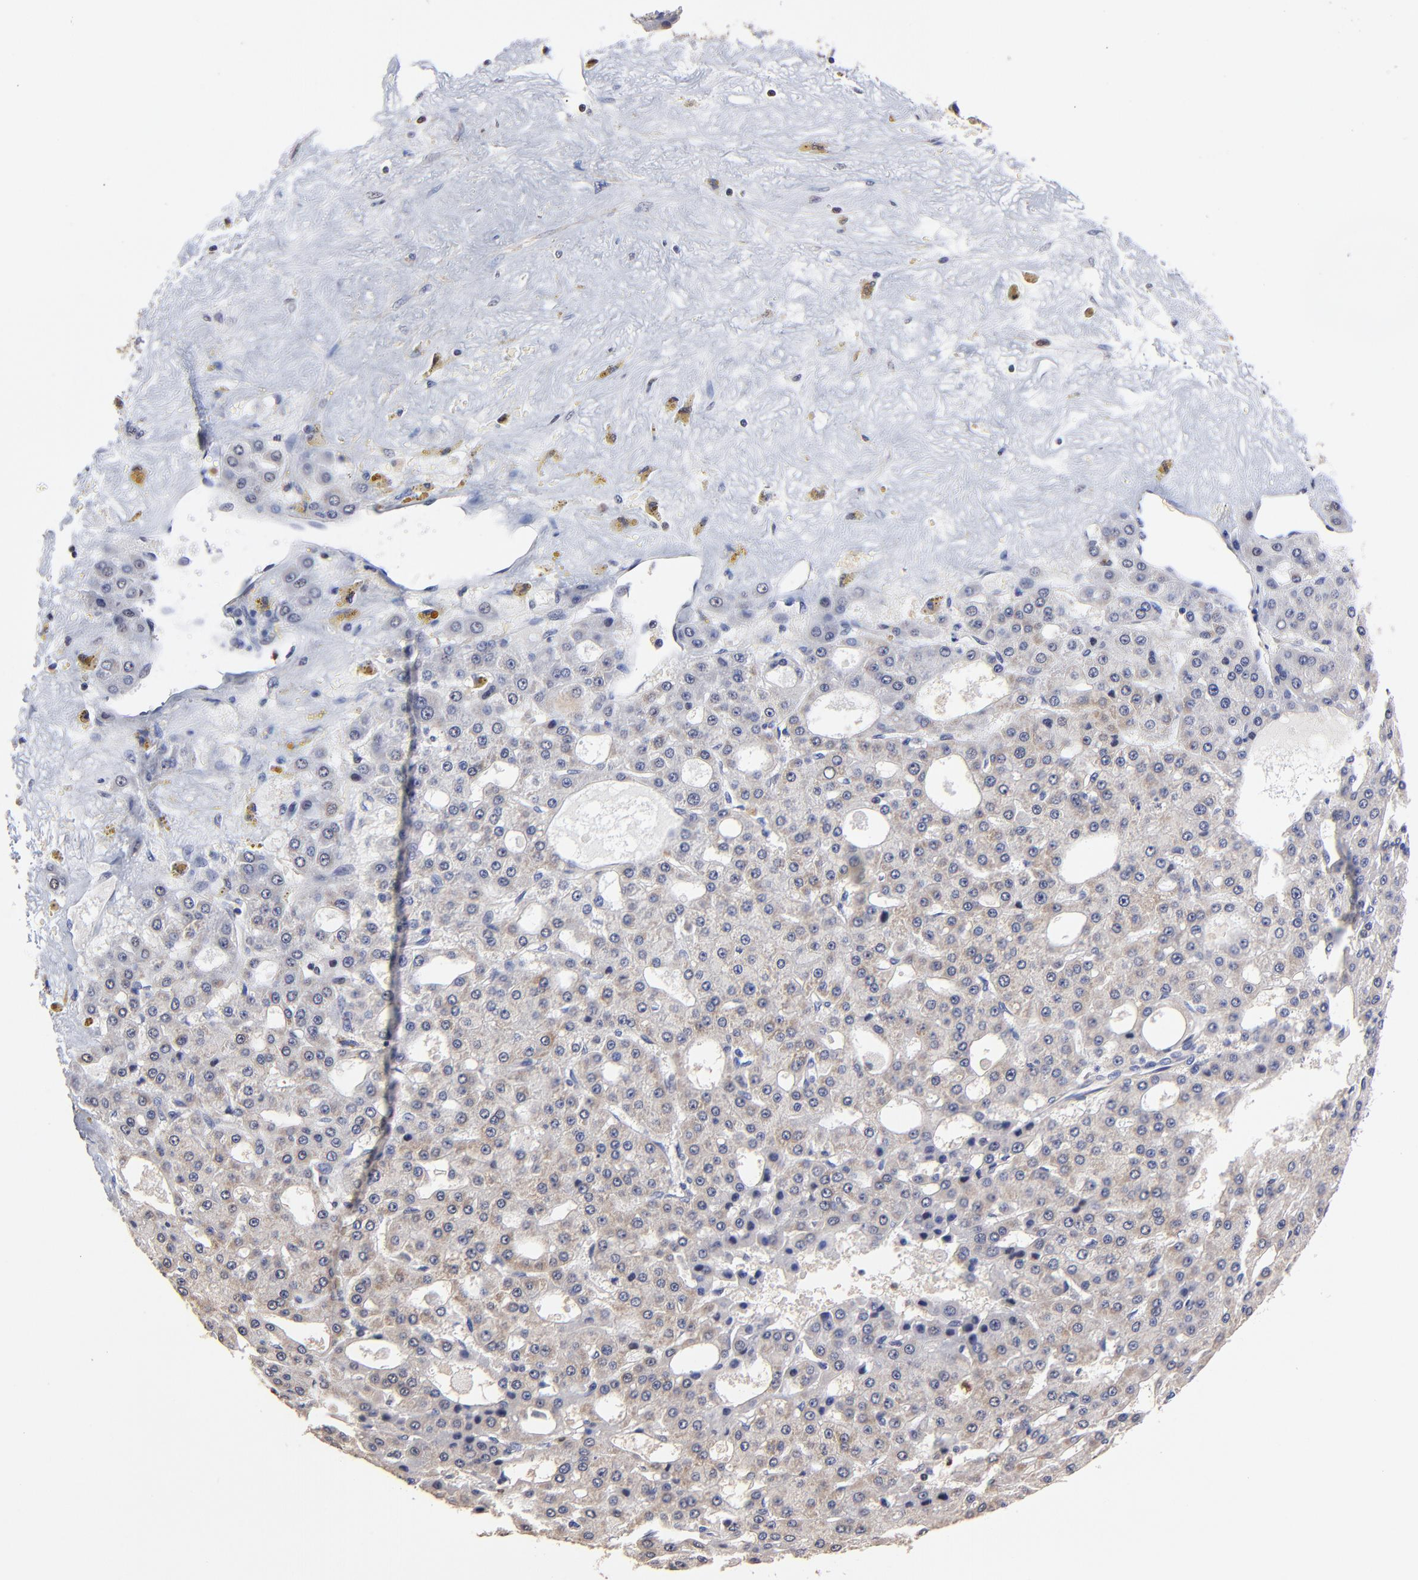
{"staining": {"intensity": "weak", "quantity": ">75%", "location": "cytoplasmic/membranous"}, "tissue": "liver cancer", "cell_type": "Tumor cells", "image_type": "cancer", "snomed": [{"axis": "morphology", "description": "Carcinoma, Hepatocellular, NOS"}, {"axis": "topography", "description": "Liver"}], "caption": "Tumor cells demonstrate low levels of weak cytoplasmic/membranous expression in about >75% of cells in human liver cancer. The staining was performed using DAB (3,3'-diaminobenzidine) to visualize the protein expression in brown, while the nuclei were stained in blue with hematoxylin (Magnification: 20x).", "gene": "BBOF1", "patient": {"sex": "male", "age": 47}}